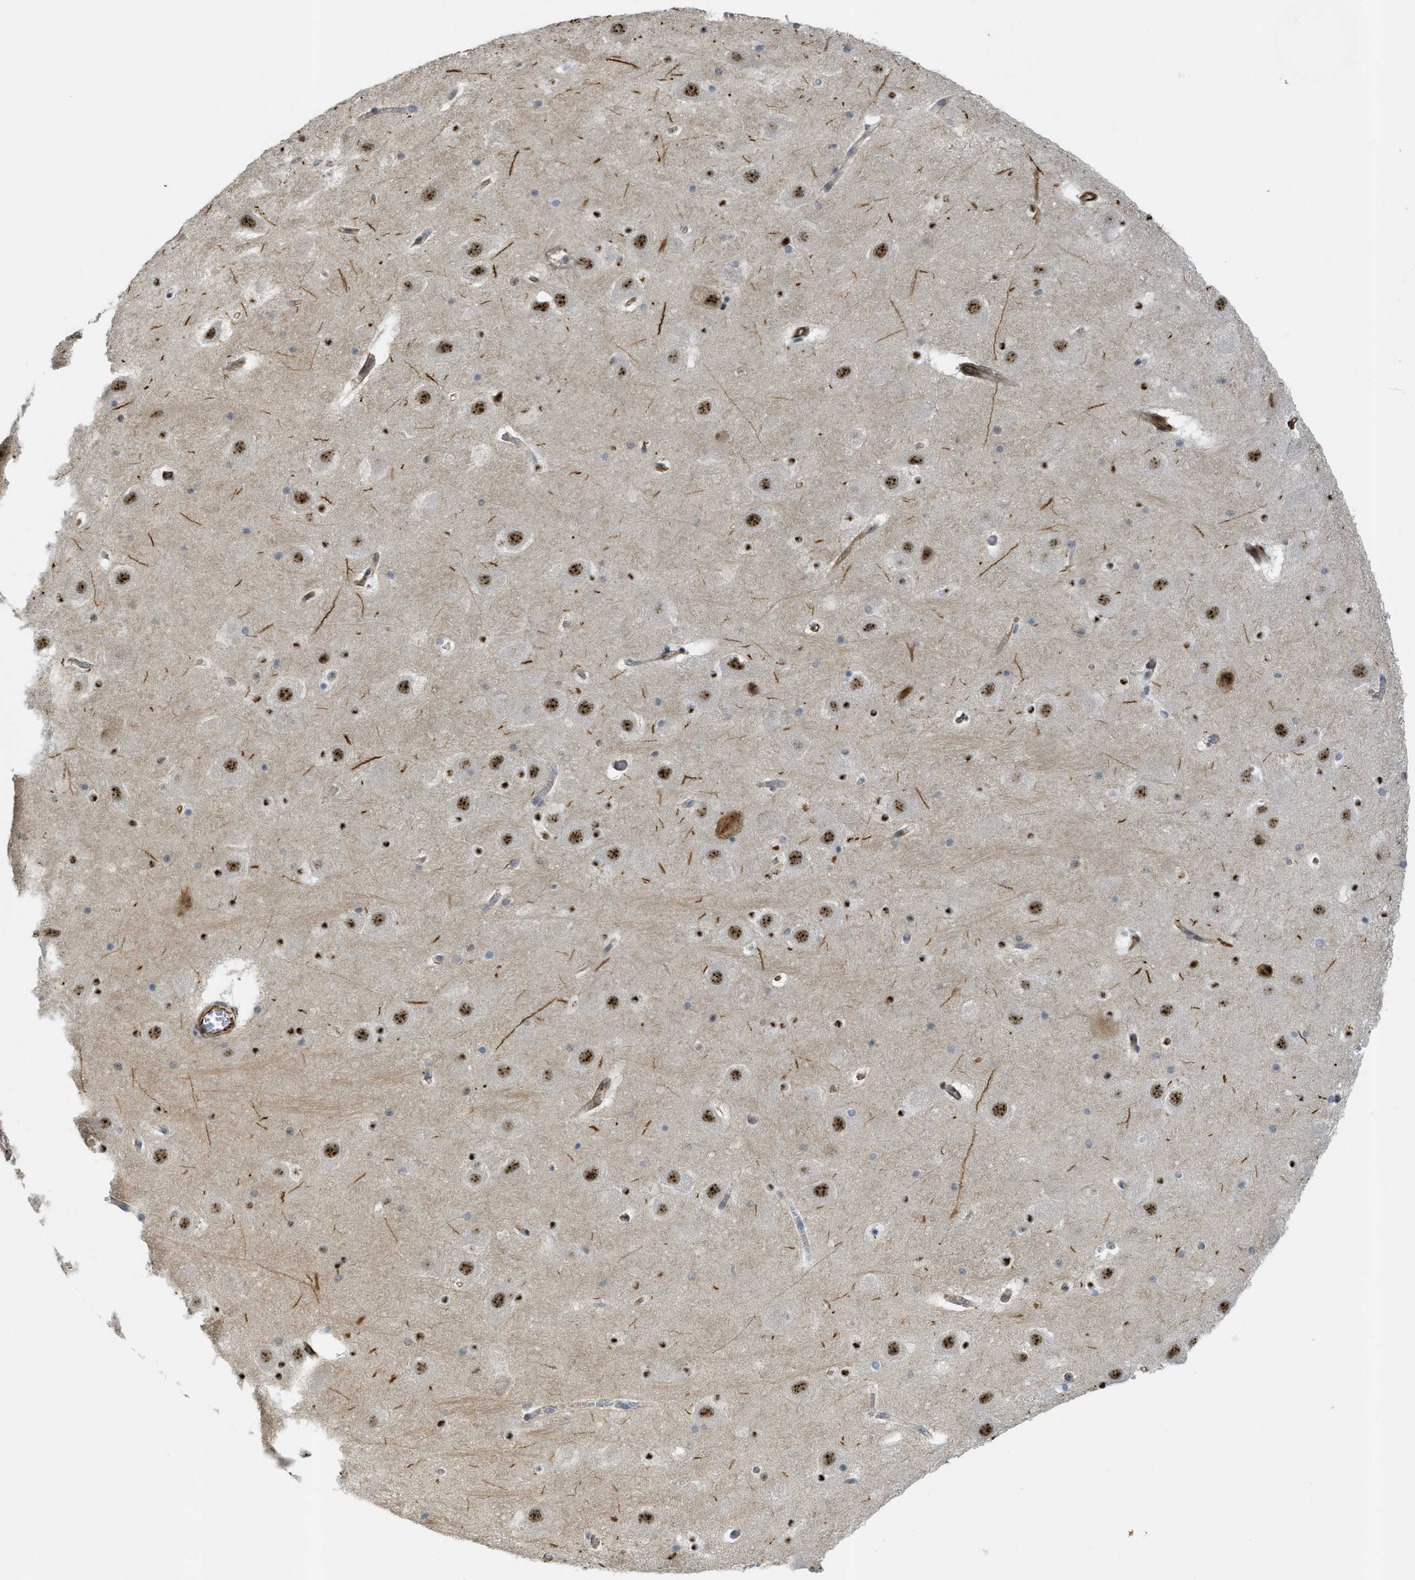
{"staining": {"intensity": "weak", "quantity": "<25%", "location": "cytoplasmic/membranous,nuclear"}, "tissue": "hippocampus", "cell_type": "Glial cells", "image_type": "normal", "snomed": [{"axis": "morphology", "description": "Normal tissue, NOS"}, {"axis": "topography", "description": "Hippocampus"}], "caption": "A histopathology image of human hippocampus is negative for staining in glial cells. (DAB immunohistochemistry, high magnification).", "gene": "LRRC8B", "patient": {"sex": "male", "age": 45}}